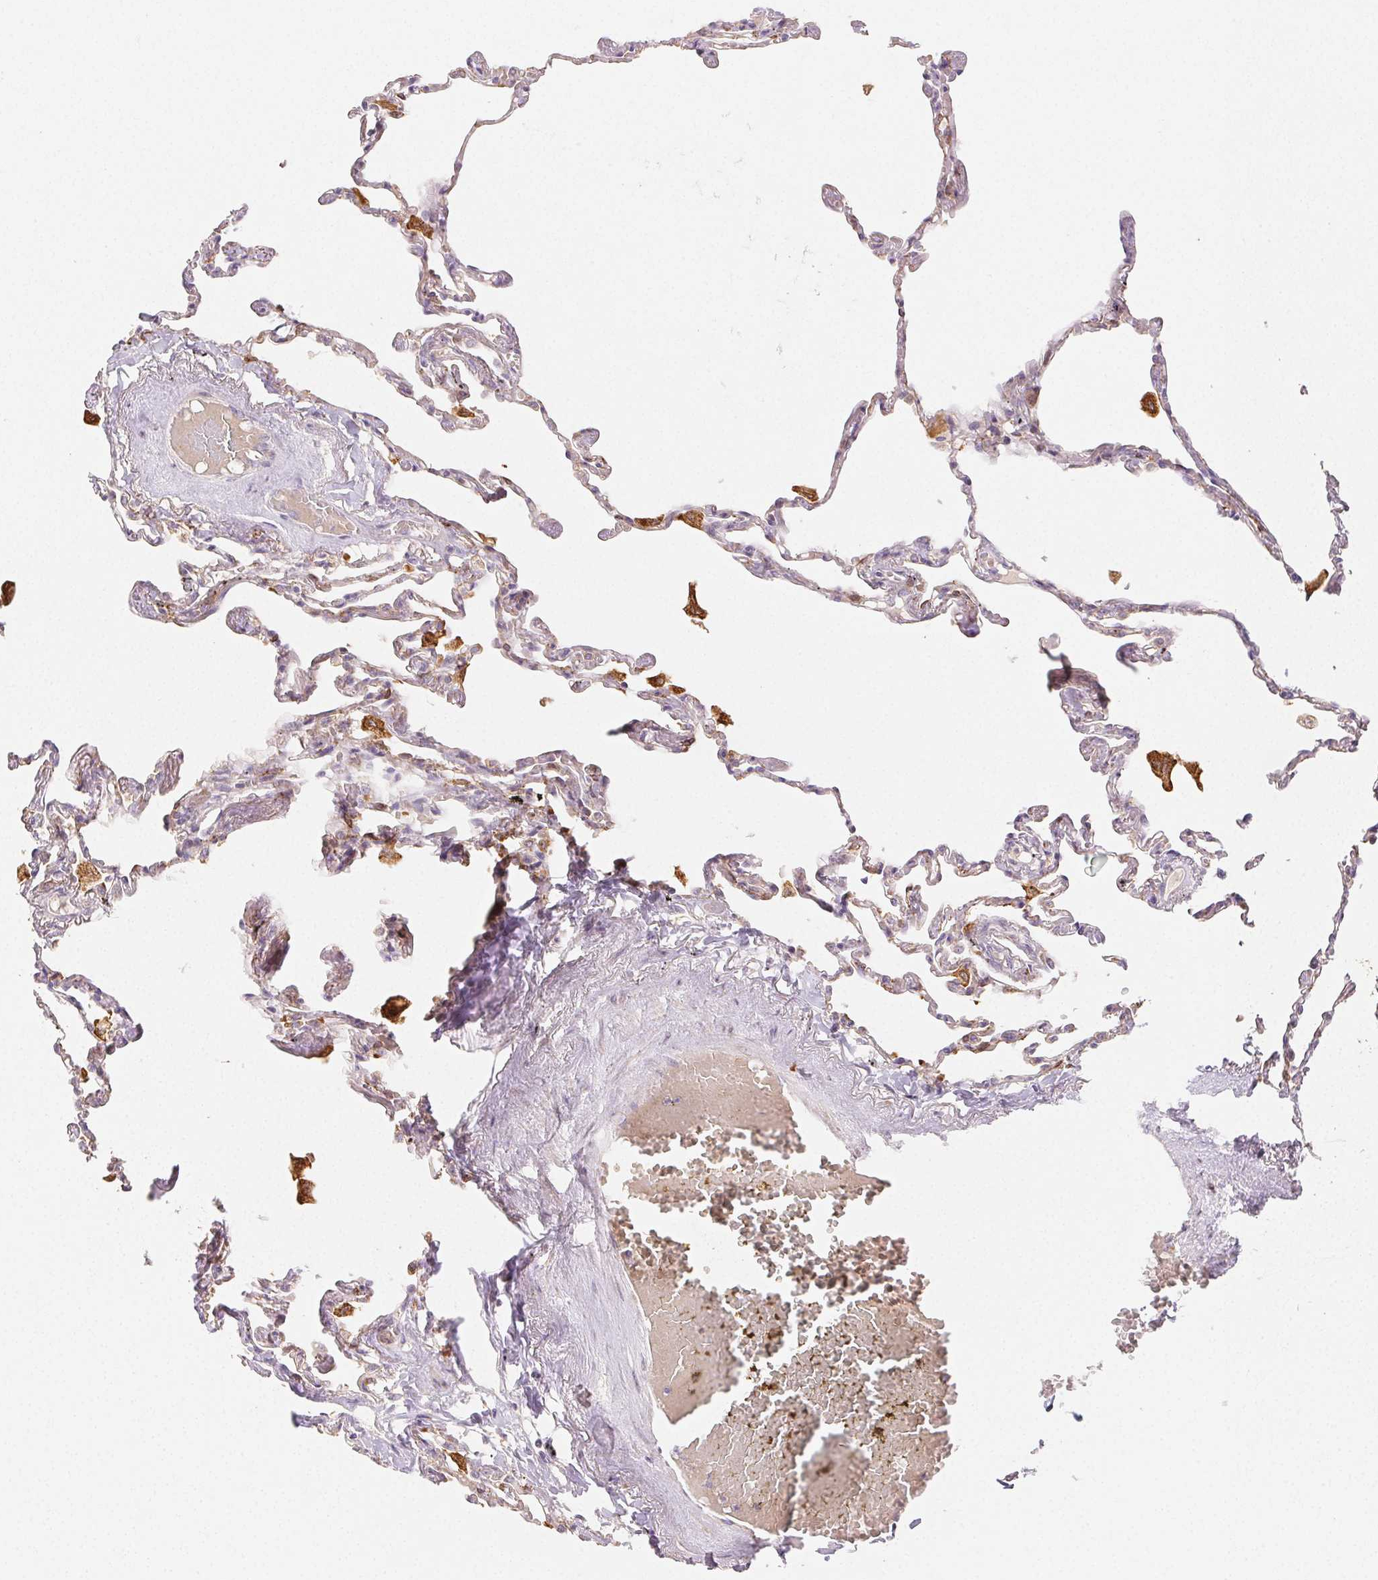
{"staining": {"intensity": "weak", "quantity": "25%-75%", "location": "cytoplasmic/membranous"}, "tissue": "lung", "cell_type": "Alveolar cells", "image_type": "normal", "snomed": [{"axis": "morphology", "description": "Normal tissue, NOS"}, {"axis": "topography", "description": "Lung"}], "caption": "IHC (DAB (3,3'-diaminobenzidine)) staining of benign human lung exhibits weak cytoplasmic/membranous protein staining in approximately 25%-75% of alveolar cells.", "gene": "ACVR1B", "patient": {"sex": "female", "age": 67}}